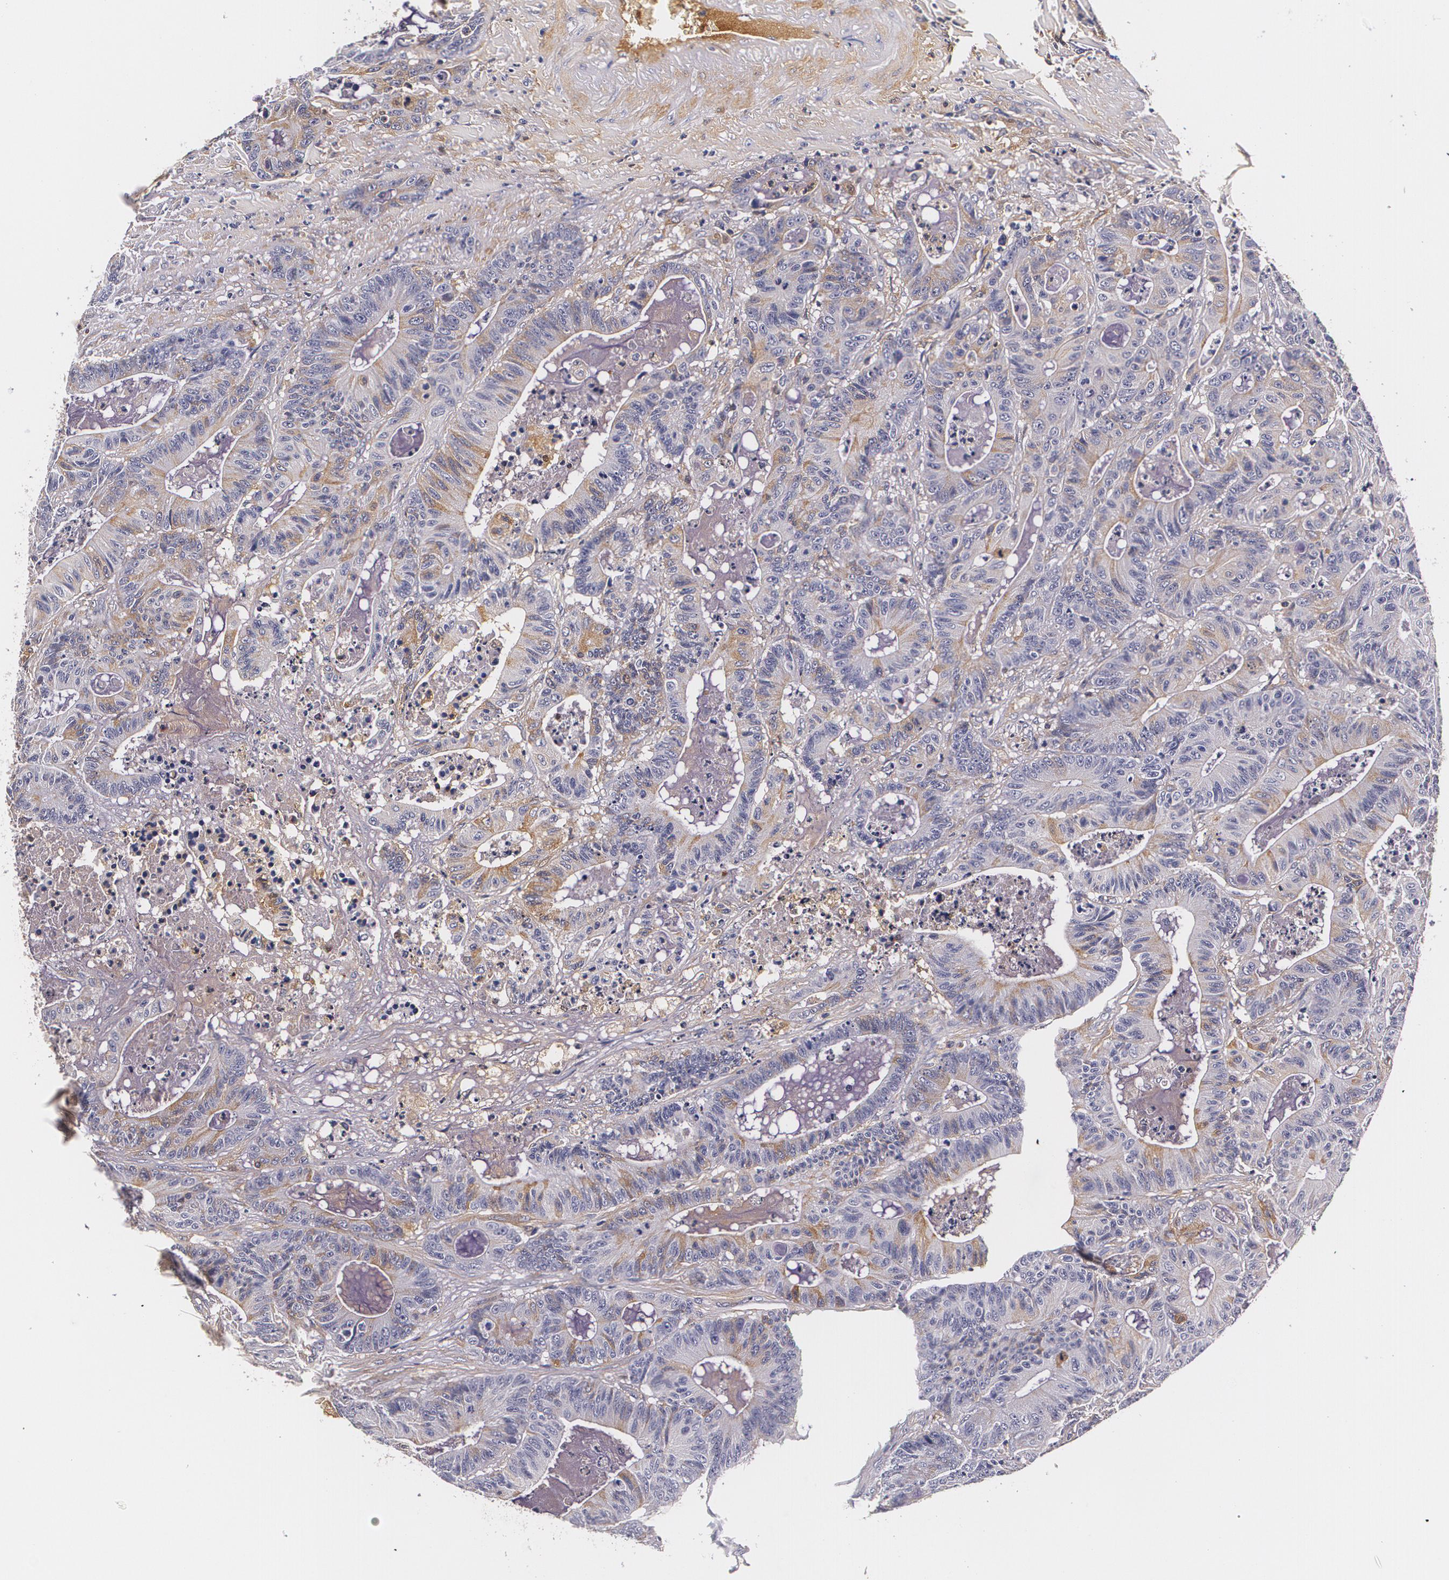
{"staining": {"intensity": "weak", "quantity": "25%-75%", "location": "cytoplasmic/membranous"}, "tissue": "colorectal cancer", "cell_type": "Tumor cells", "image_type": "cancer", "snomed": [{"axis": "morphology", "description": "Adenocarcinoma, NOS"}, {"axis": "topography", "description": "Colon"}], "caption": "About 25%-75% of tumor cells in human colorectal cancer (adenocarcinoma) show weak cytoplasmic/membranous protein positivity as visualized by brown immunohistochemical staining.", "gene": "TTR", "patient": {"sex": "female", "age": 84}}